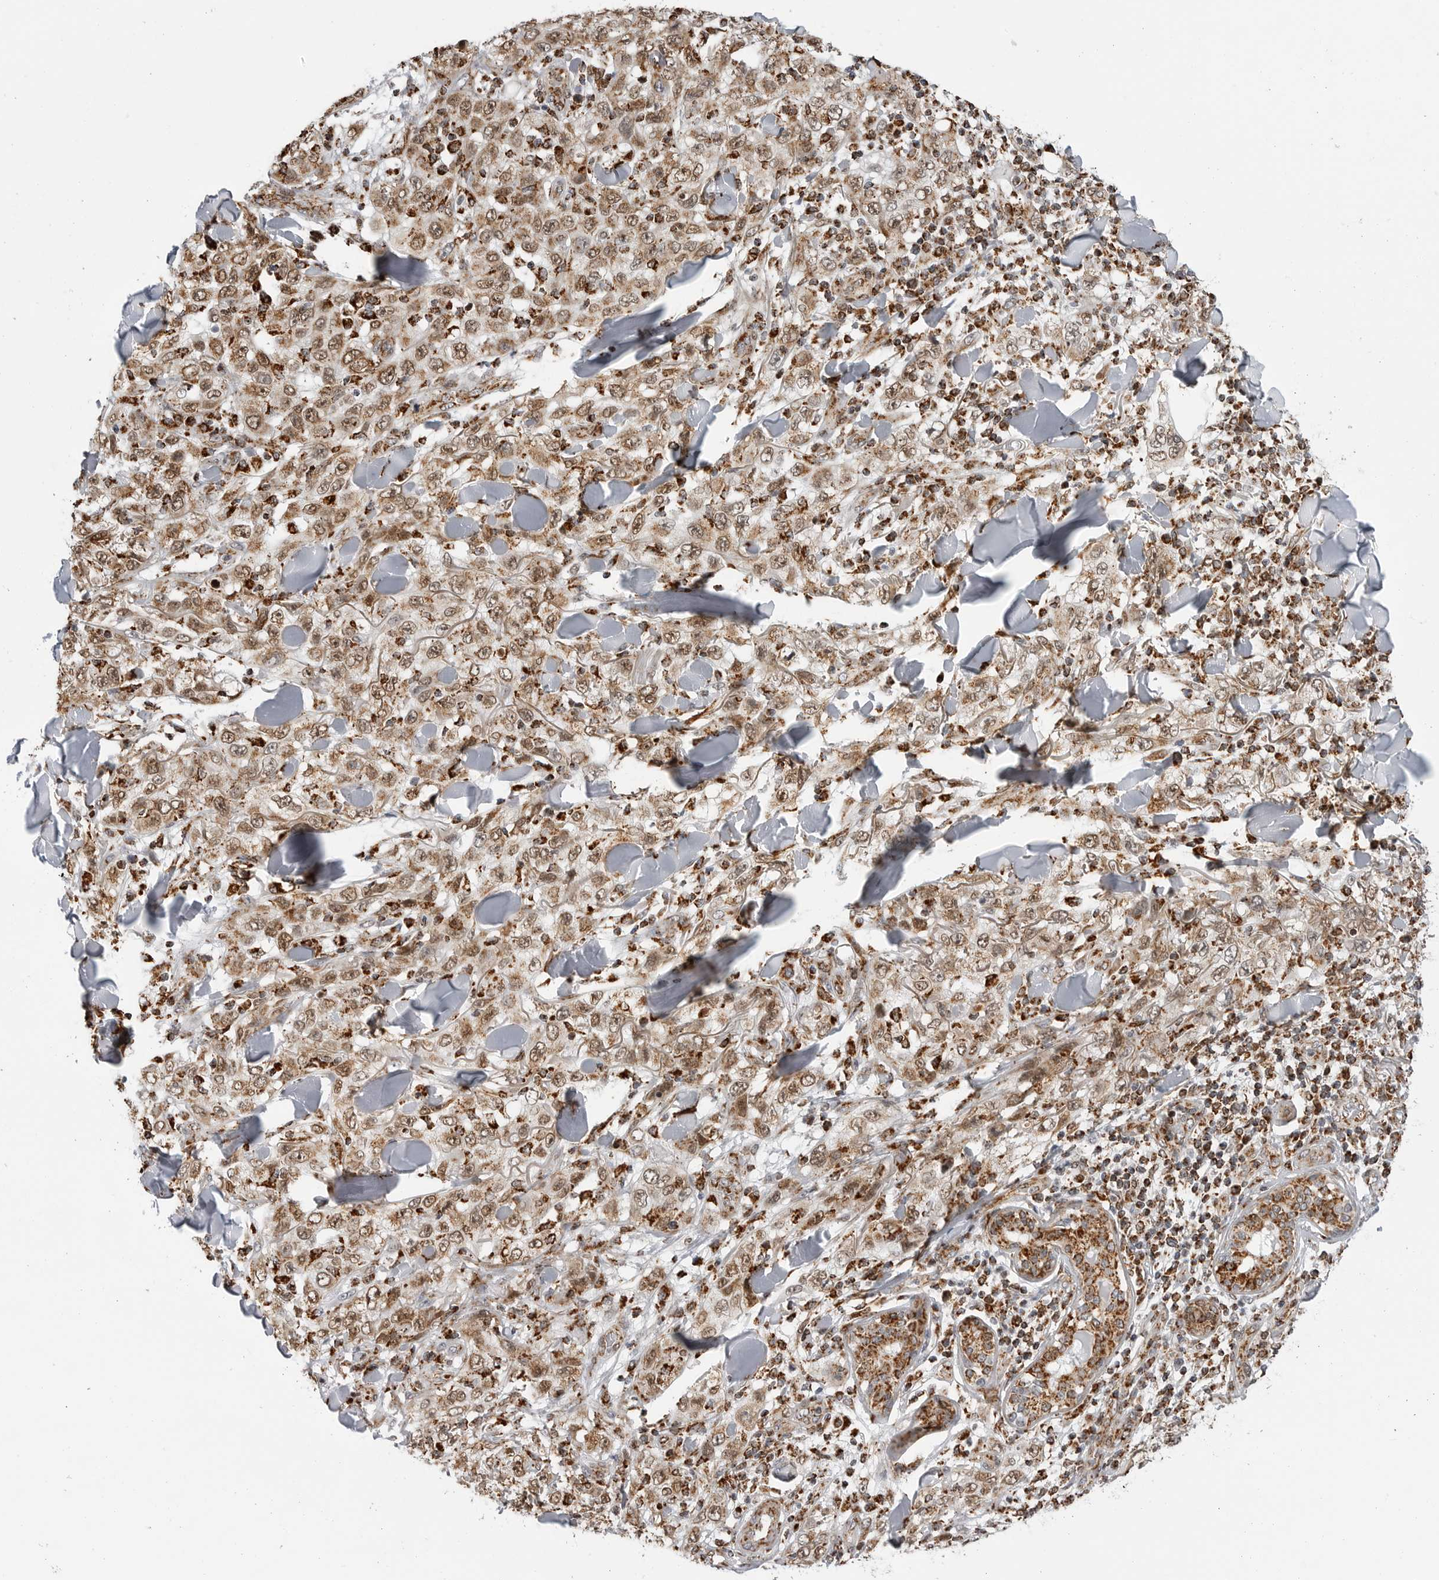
{"staining": {"intensity": "moderate", "quantity": ">75%", "location": "cytoplasmic/membranous,nuclear"}, "tissue": "skin cancer", "cell_type": "Tumor cells", "image_type": "cancer", "snomed": [{"axis": "morphology", "description": "Squamous cell carcinoma, NOS"}, {"axis": "topography", "description": "Skin"}], "caption": "Moderate cytoplasmic/membranous and nuclear staining is appreciated in approximately >75% of tumor cells in skin cancer. Using DAB (brown) and hematoxylin (blue) stains, captured at high magnification using brightfield microscopy.", "gene": "COX5A", "patient": {"sex": "female", "age": 88}}